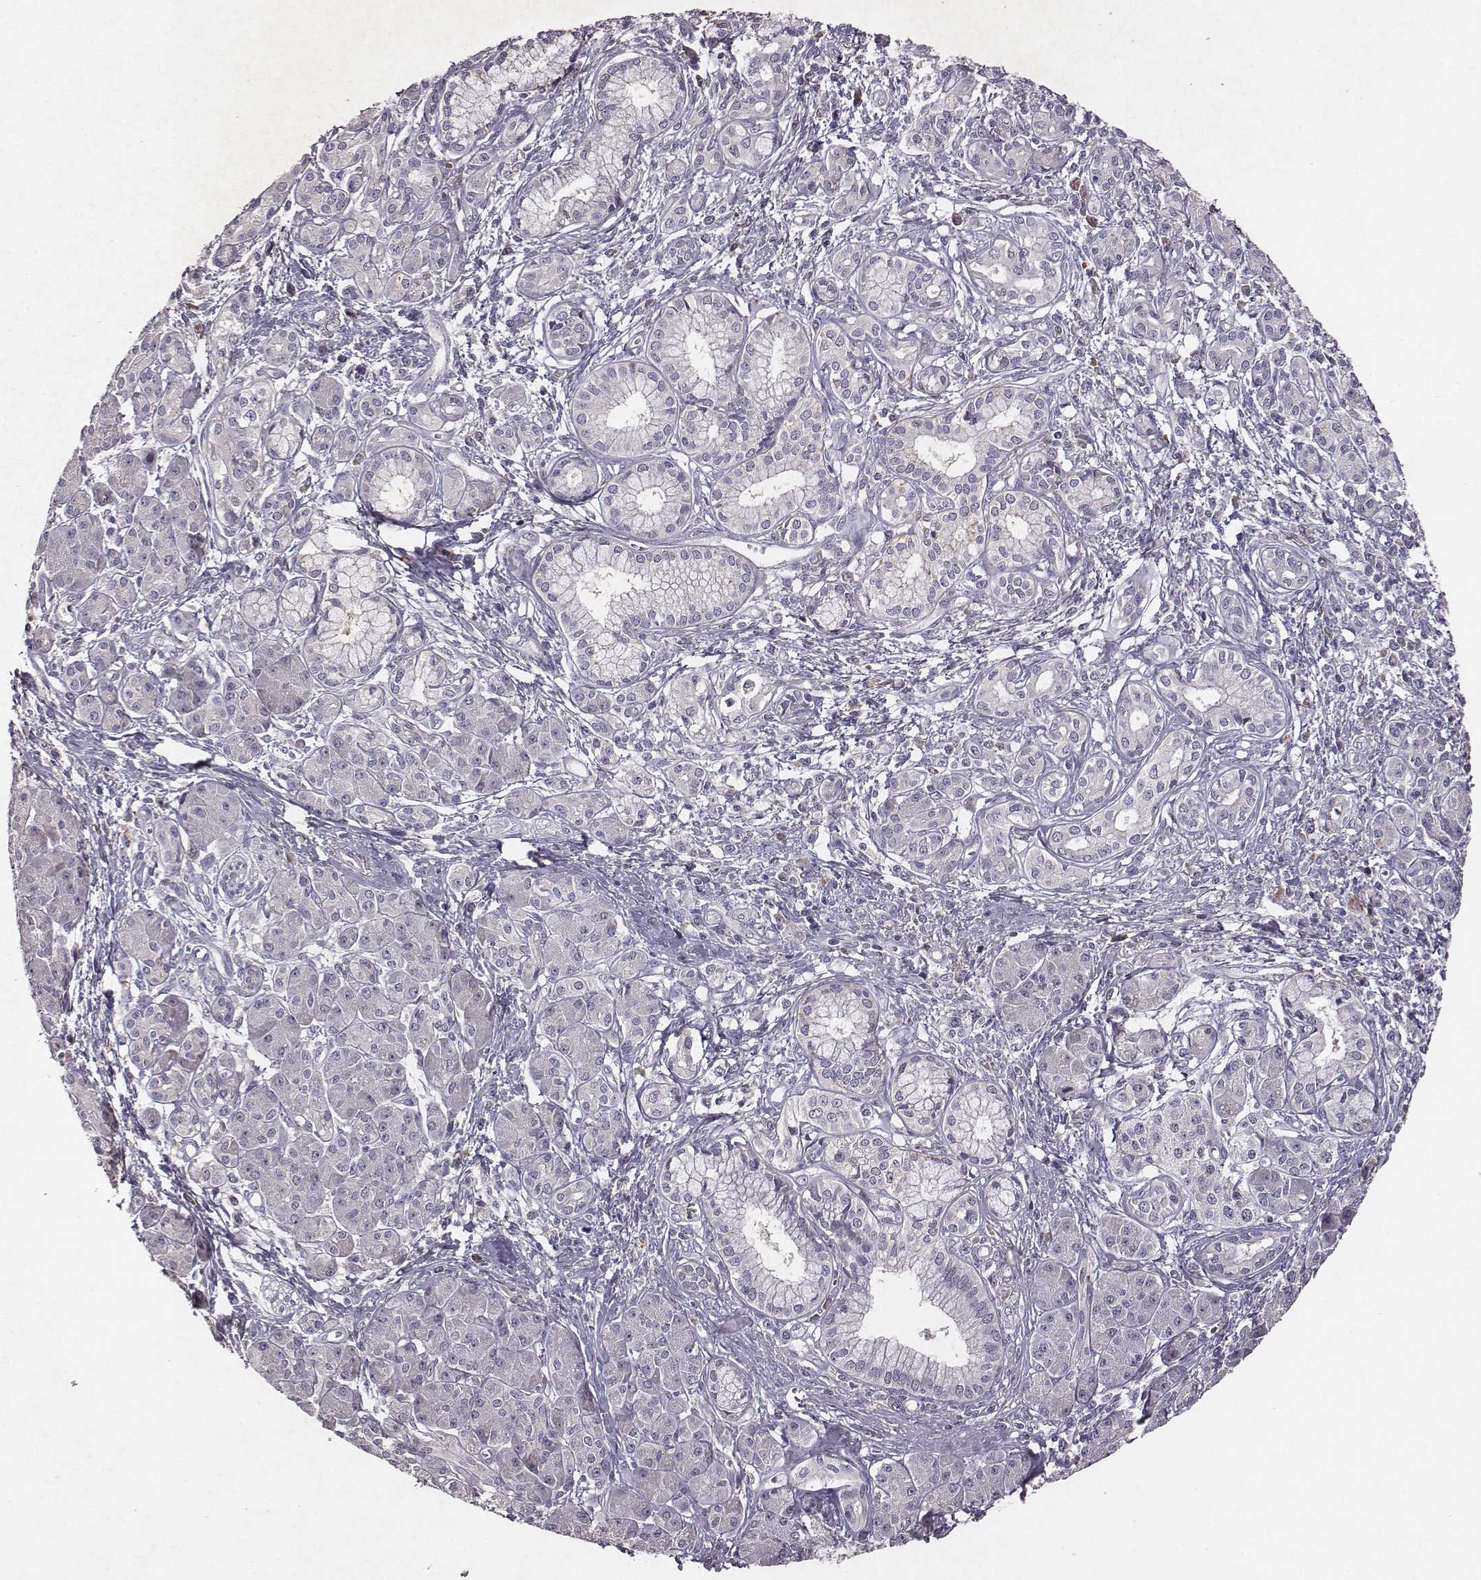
{"staining": {"intensity": "negative", "quantity": "none", "location": "none"}, "tissue": "pancreatic cancer", "cell_type": "Tumor cells", "image_type": "cancer", "snomed": [{"axis": "morphology", "description": "Adenocarcinoma, NOS"}, {"axis": "topography", "description": "Pancreas"}], "caption": "This is an IHC photomicrograph of pancreatic cancer (adenocarcinoma). There is no positivity in tumor cells.", "gene": "SLC22A6", "patient": {"sex": "male", "age": 70}}